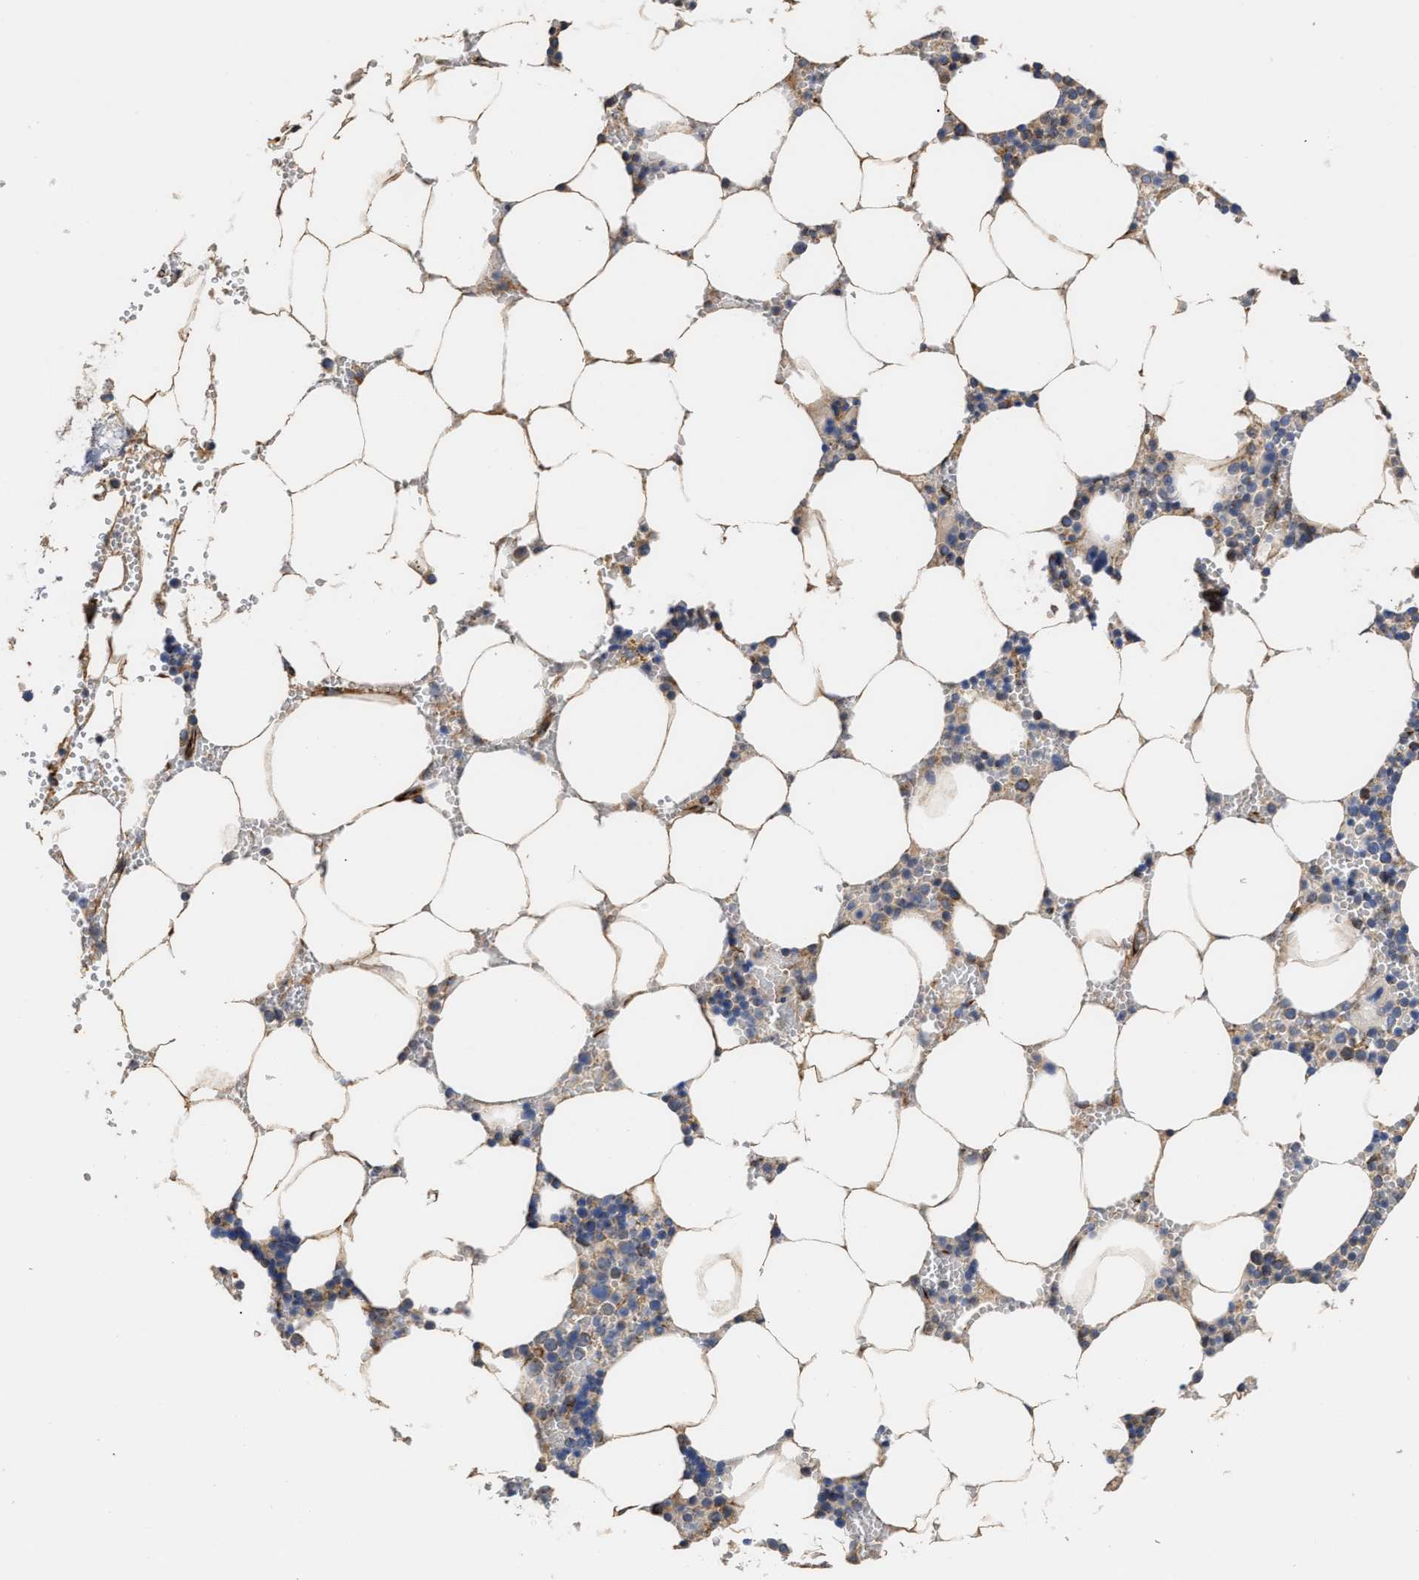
{"staining": {"intensity": "weak", "quantity": "<25%", "location": "cytoplasmic/membranous"}, "tissue": "bone marrow", "cell_type": "Hematopoietic cells", "image_type": "normal", "snomed": [{"axis": "morphology", "description": "Normal tissue, NOS"}, {"axis": "topography", "description": "Bone marrow"}], "caption": "This is an immunohistochemistry image of unremarkable bone marrow. There is no staining in hematopoietic cells.", "gene": "MALSU1", "patient": {"sex": "male", "age": 70}}